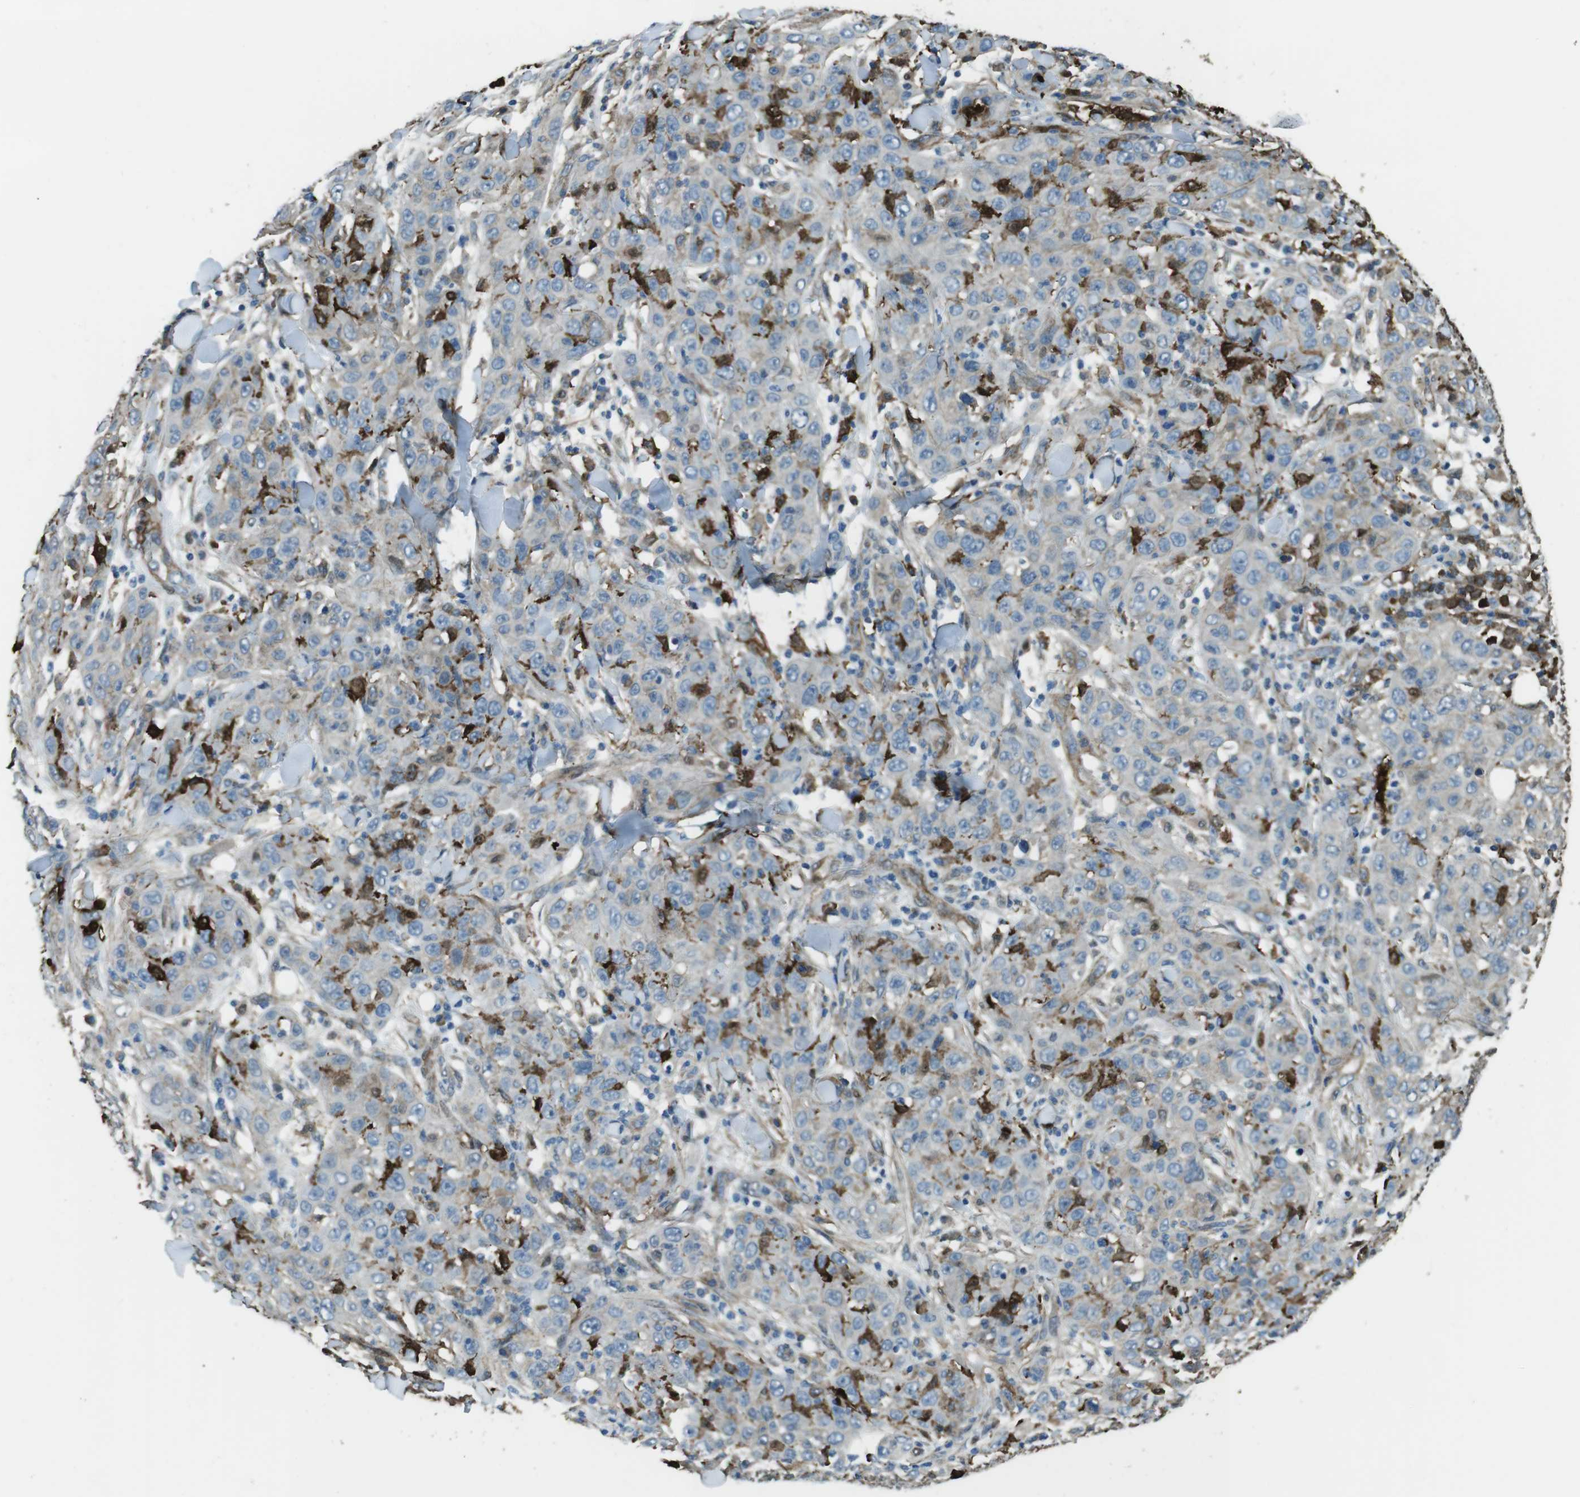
{"staining": {"intensity": "negative", "quantity": "none", "location": "none"}, "tissue": "skin cancer", "cell_type": "Tumor cells", "image_type": "cancer", "snomed": [{"axis": "morphology", "description": "Squamous cell carcinoma, NOS"}, {"axis": "topography", "description": "Skin"}], "caption": "Immunohistochemistry of skin cancer (squamous cell carcinoma) demonstrates no positivity in tumor cells. The staining is performed using DAB brown chromogen with nuclei counter-stained in using hematoxylin.", "gene": "SFT2D1", "patient": {"sex": "female", "age": 88}}